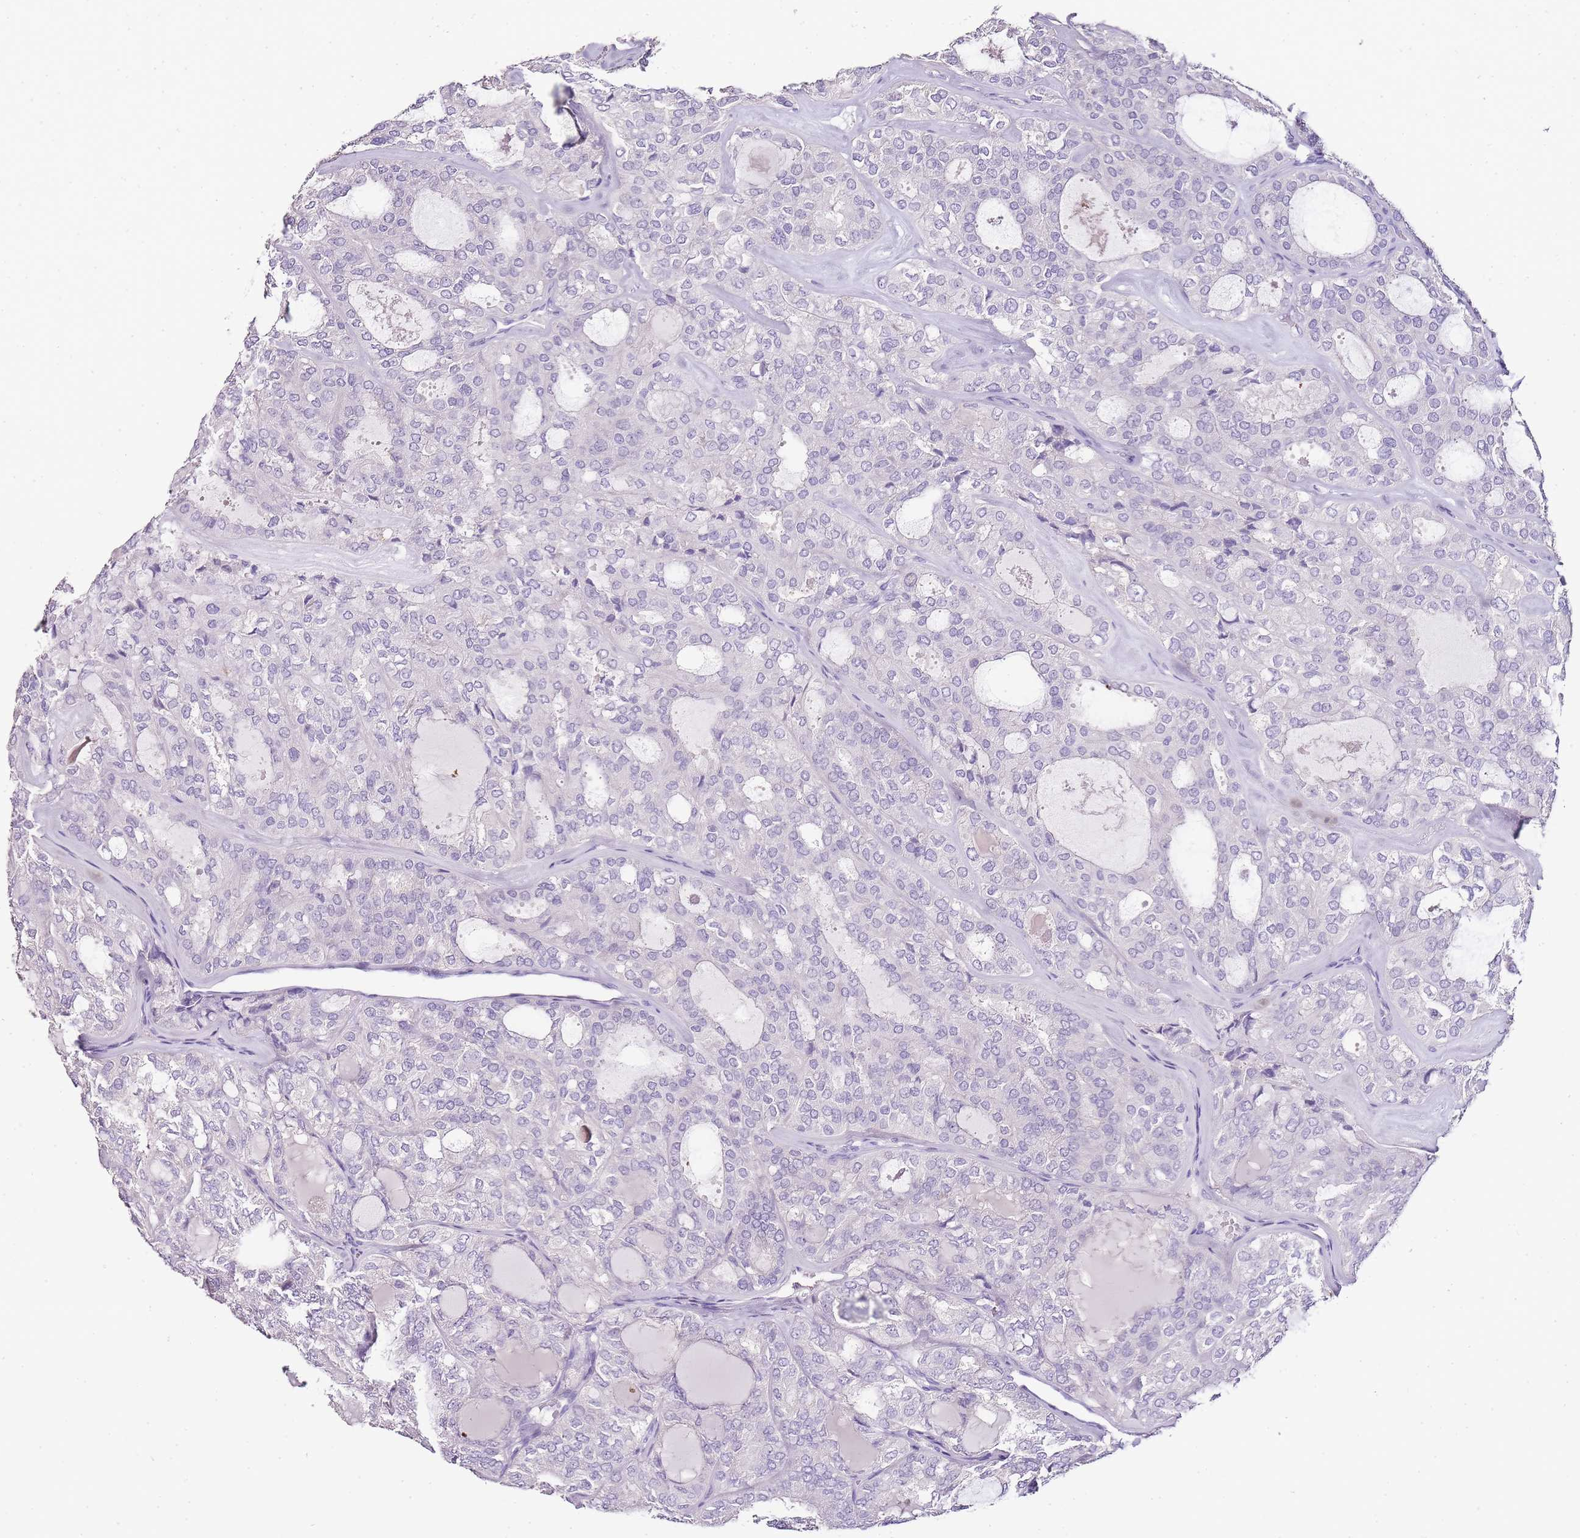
{"staining": {"intensity": "negative", "quantity": "none", "location": "none"}, "tissue": "thyroid cancer", "cell_type": "Tumor cells", "image_type": "cancer", "snomed": [{"axis": "morphology", "description": "Follicular adenoma carcinoma, NOS"}, {"axis": "topography", "description": "Thyroid gland"}], "caption": "DAB (3,3'-diaminobenzidine) immunohistochemical staining of thyroid cancer (follicular adenoma carcinoma) shows no significant positivity in tumor cells.", "gene": "ZBP1", "patient": {"sex": "male", "age": 75}}